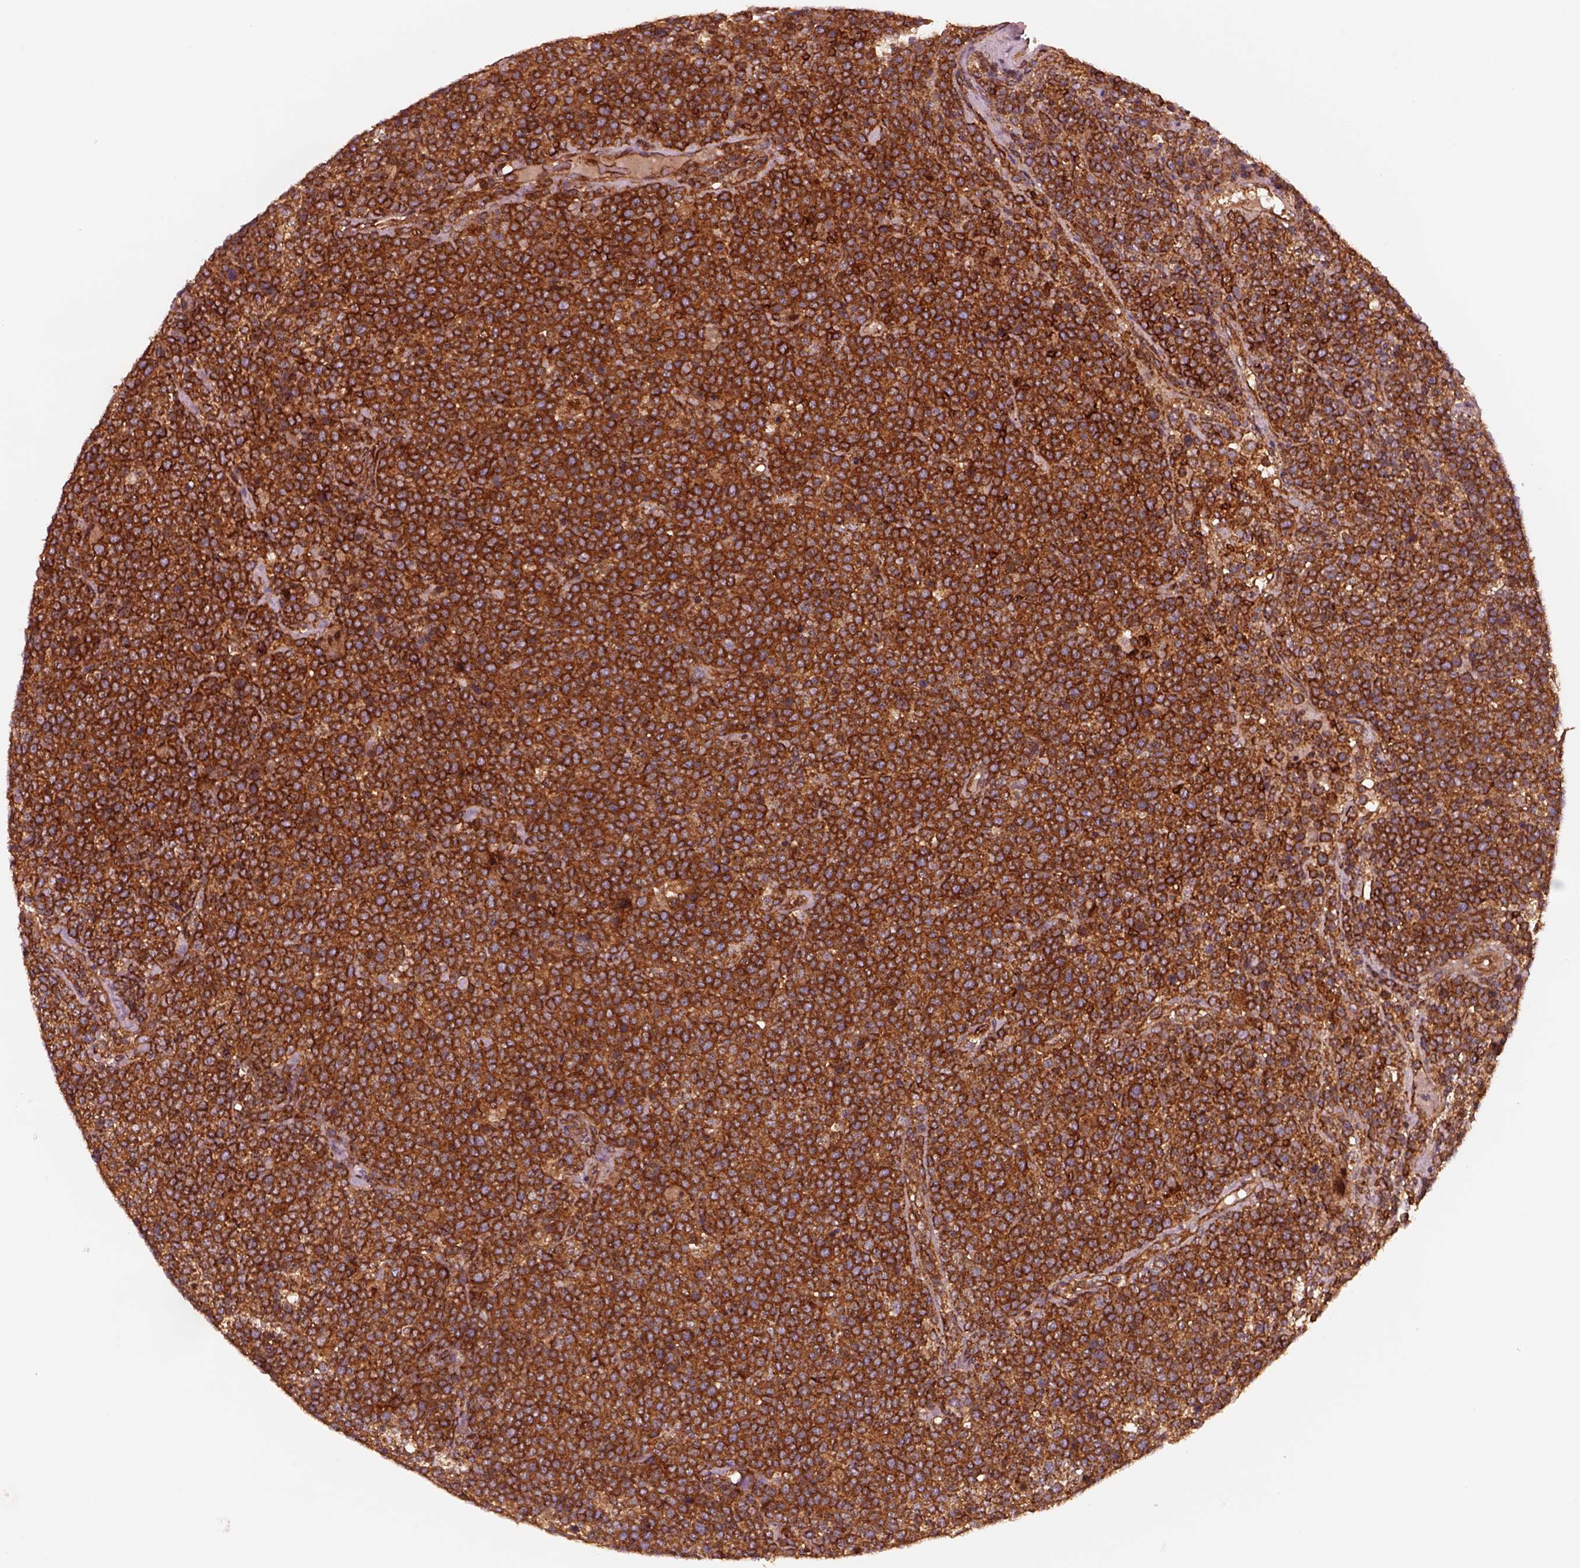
{"staining": {"intensity": "strong", "quantity": ">75%", "location": "cytoplasmic/membranous"}, "tissue": "lymphoma", "cell_type": "Tumor cells", "image_type": "cancer", "snomed": [{"axis": "morphology", "description": "Malignant lymphoma, non-Hodgkin's type, High grade"}, {"axis": "topography", "description": "Lymph node"}], "caption": "The image displays staining of malignant lymphoma, non-Hodgkin's type (high-grade), revealing strong cytoplasmic/membranous protein positivity (brown color) within tumor cells.", "gene": "WASHC2A", "patient": {"sex": "male", "age": 61}}